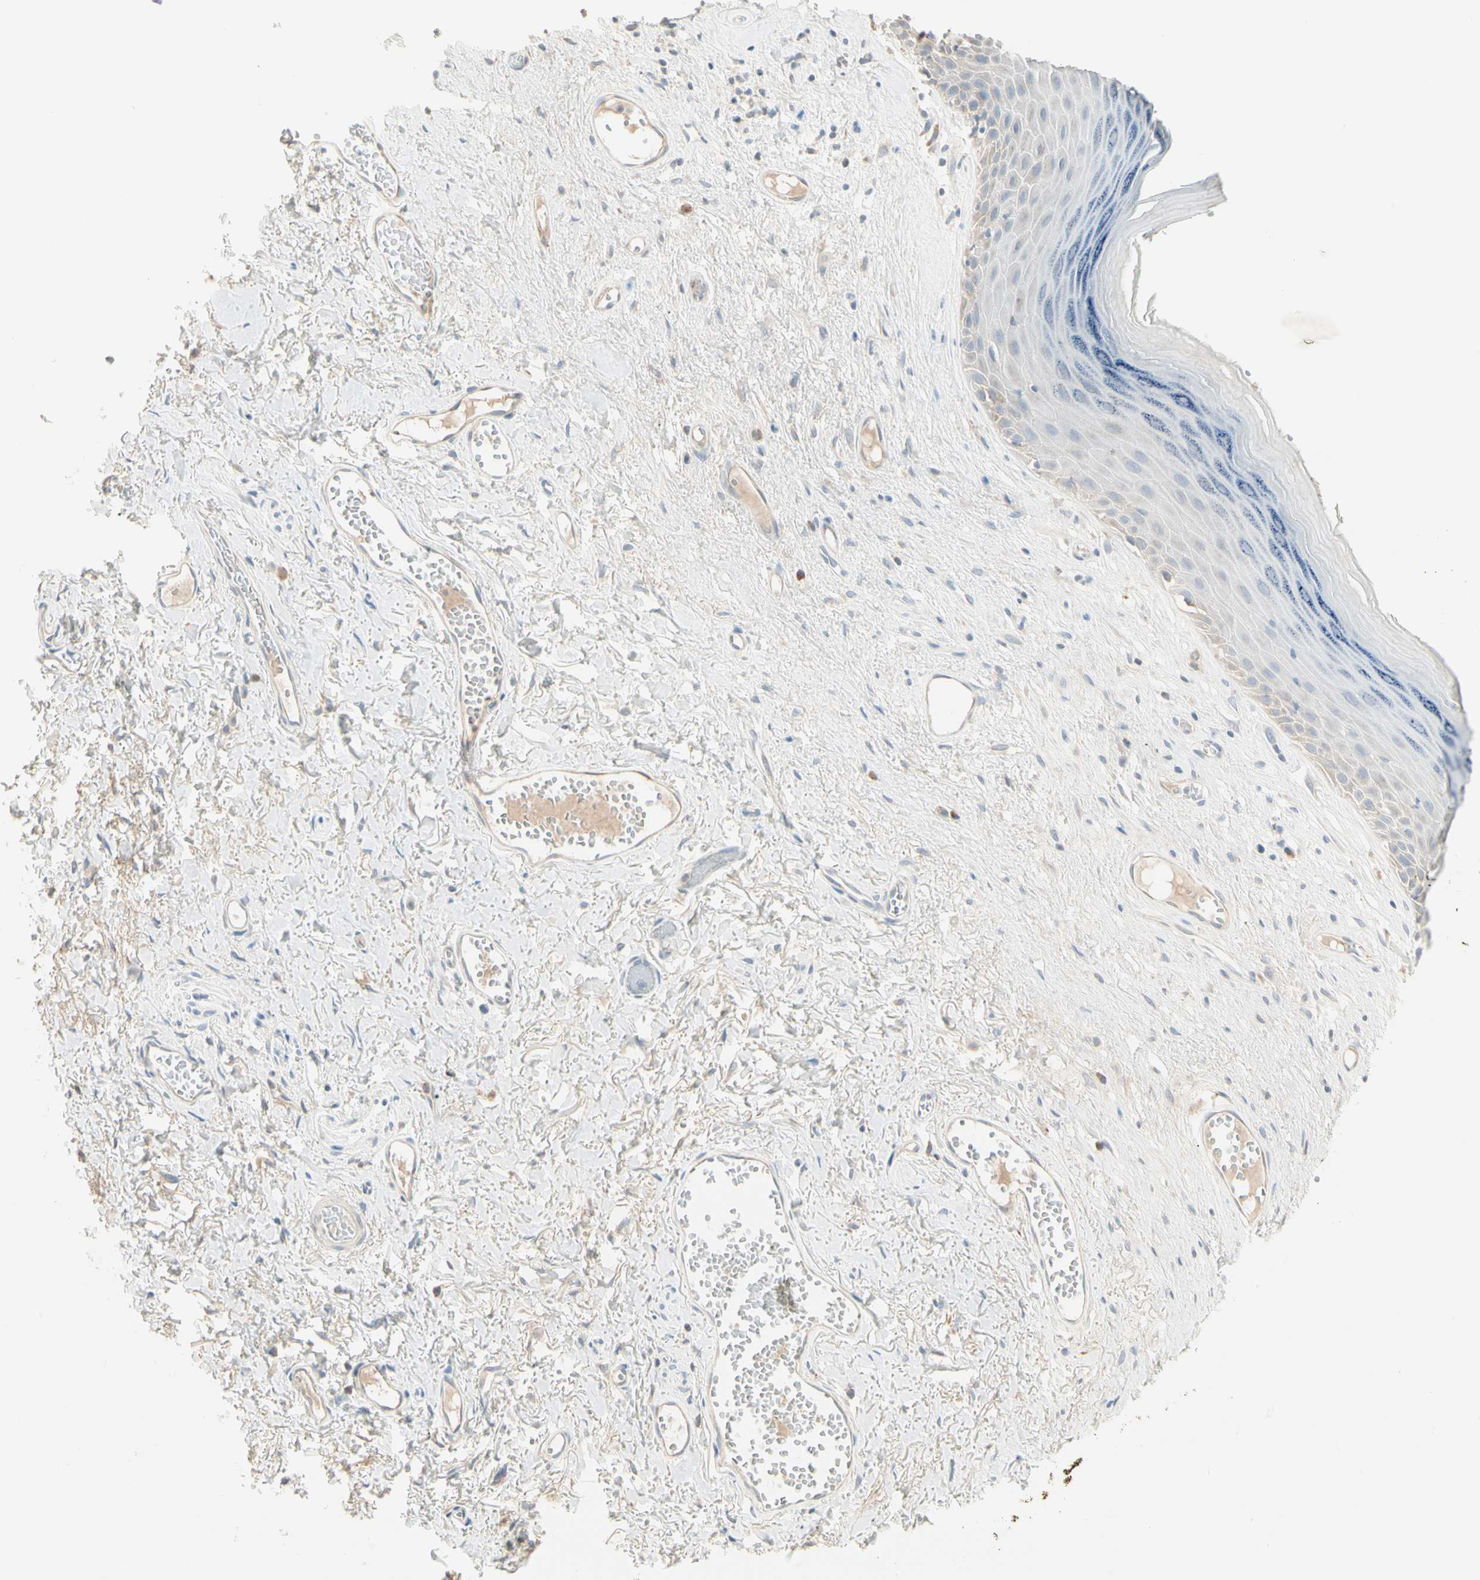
{"staining": {"intensity": "weak", "quantity": "<25%", "location": "cytoplasmic/membranous"}, "tissue": "skin", "cell_type": "Epidermal cells", "image_type": "normal", "snomed": [{"axis": "morphology", "description": "Normal tissue, NOS"}, {"axis": "morphology", "description": "Inflammation, NOS"}, {"axis": "topography", "description": "Vulva"}], "caption": "High power microscopy photomicrograph of an IHC micrograph of benign skin, revealing no significant staining in epidermal cells.", "gene": "ALDH18A1", "patient": {"sex": "female", "age": 84}}